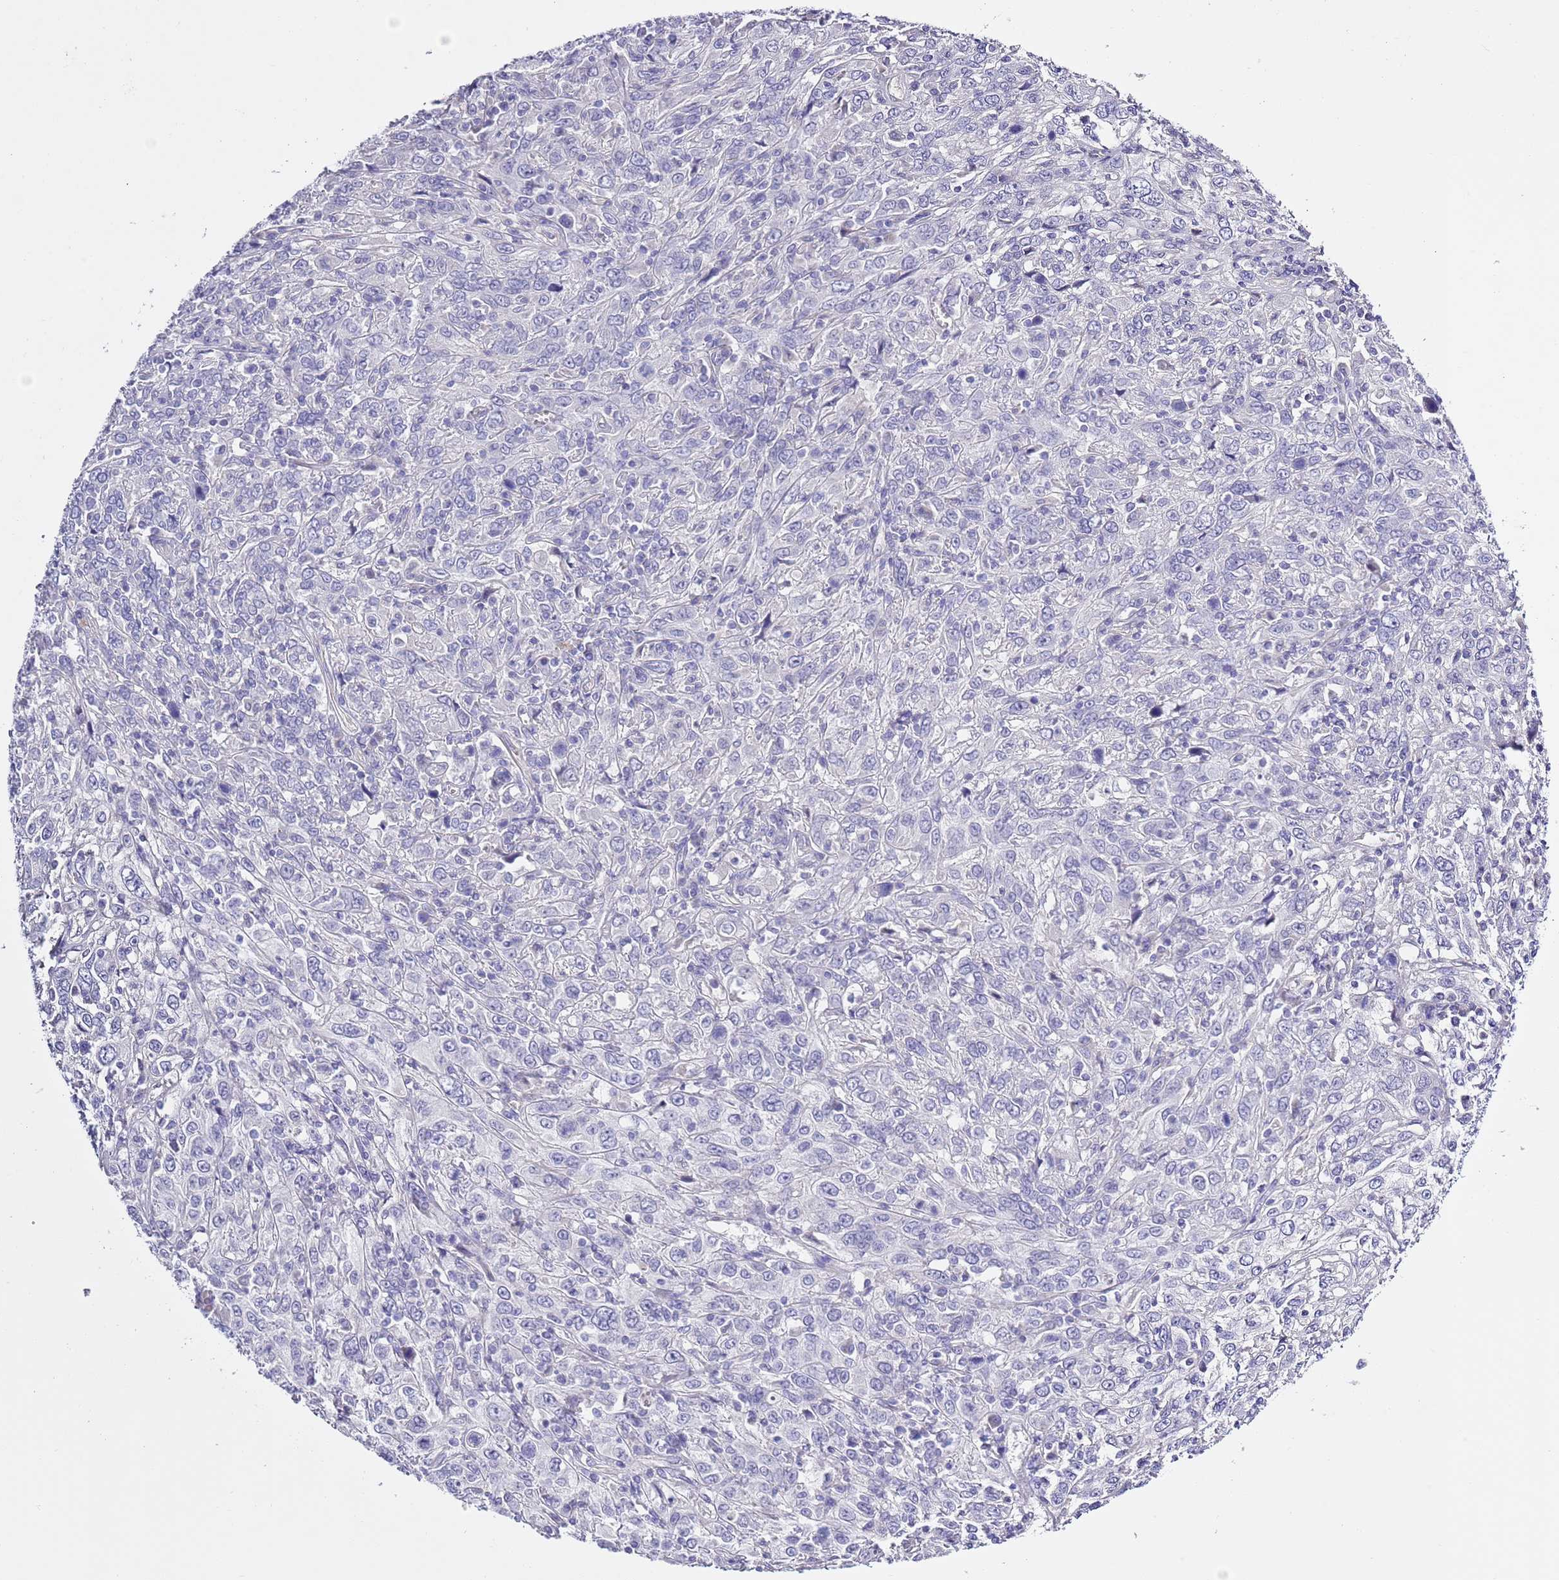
{"staining": {"intensity": "negative", "quantity": "none", "location": "none"}, "tissue": "cervical cancer", "cell_type": "Tumor cells", "image_type": "cancer", "snomed": [{"axis": "morphology", "description": "Squamous cell carcinoma, NOS"}, {"axis": "topography", "description": "Cervix"}], "caption": "Immunohistochemical staining of cervical squamous cell carcinoma displays no significant expression in tumor cells. Nuclei are stained in blue.", "gene": "NET1", "patient": {"sex": "female", "age": 46}}